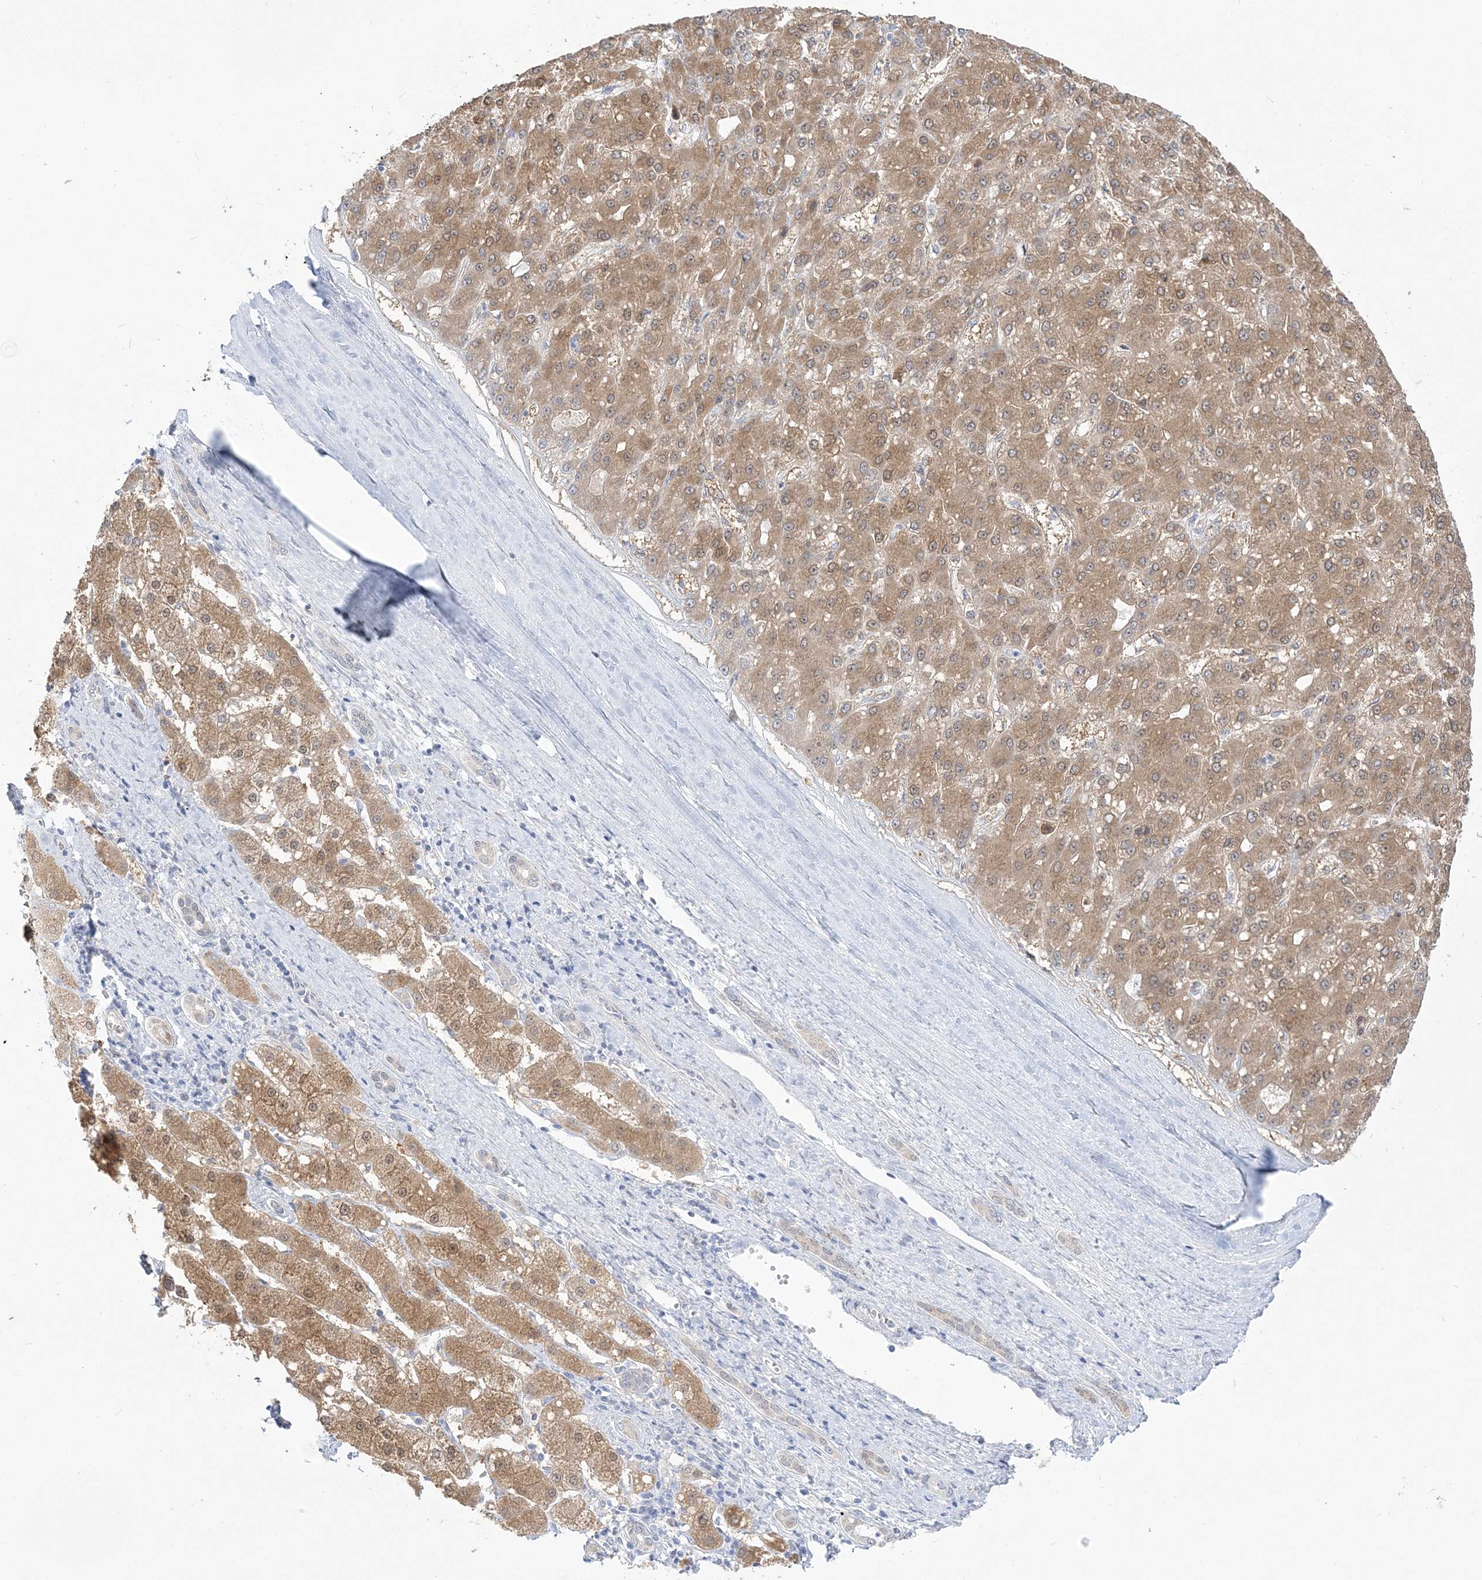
{"staining": {"intensity": "moderate", "quantity": ">75%", "location": "cytoplasmic/membranous"}, "tissue": "liver cancer", "cell_type": "Tumor cells", "image_type": "cancer", "snomed": [{"axis": "morphology", "description": "Carcinoma, Hepatocellular, NOS"}, {"axis": "topography", "description": "Liver"}], "caption": "Moderate cytoplasmic/membranous expression is present in about >75% of tumor cells in hepatocellular carcinoma (liver).", "gene": "PCBD1", "patient": {"sex": "male", "age": 67}}